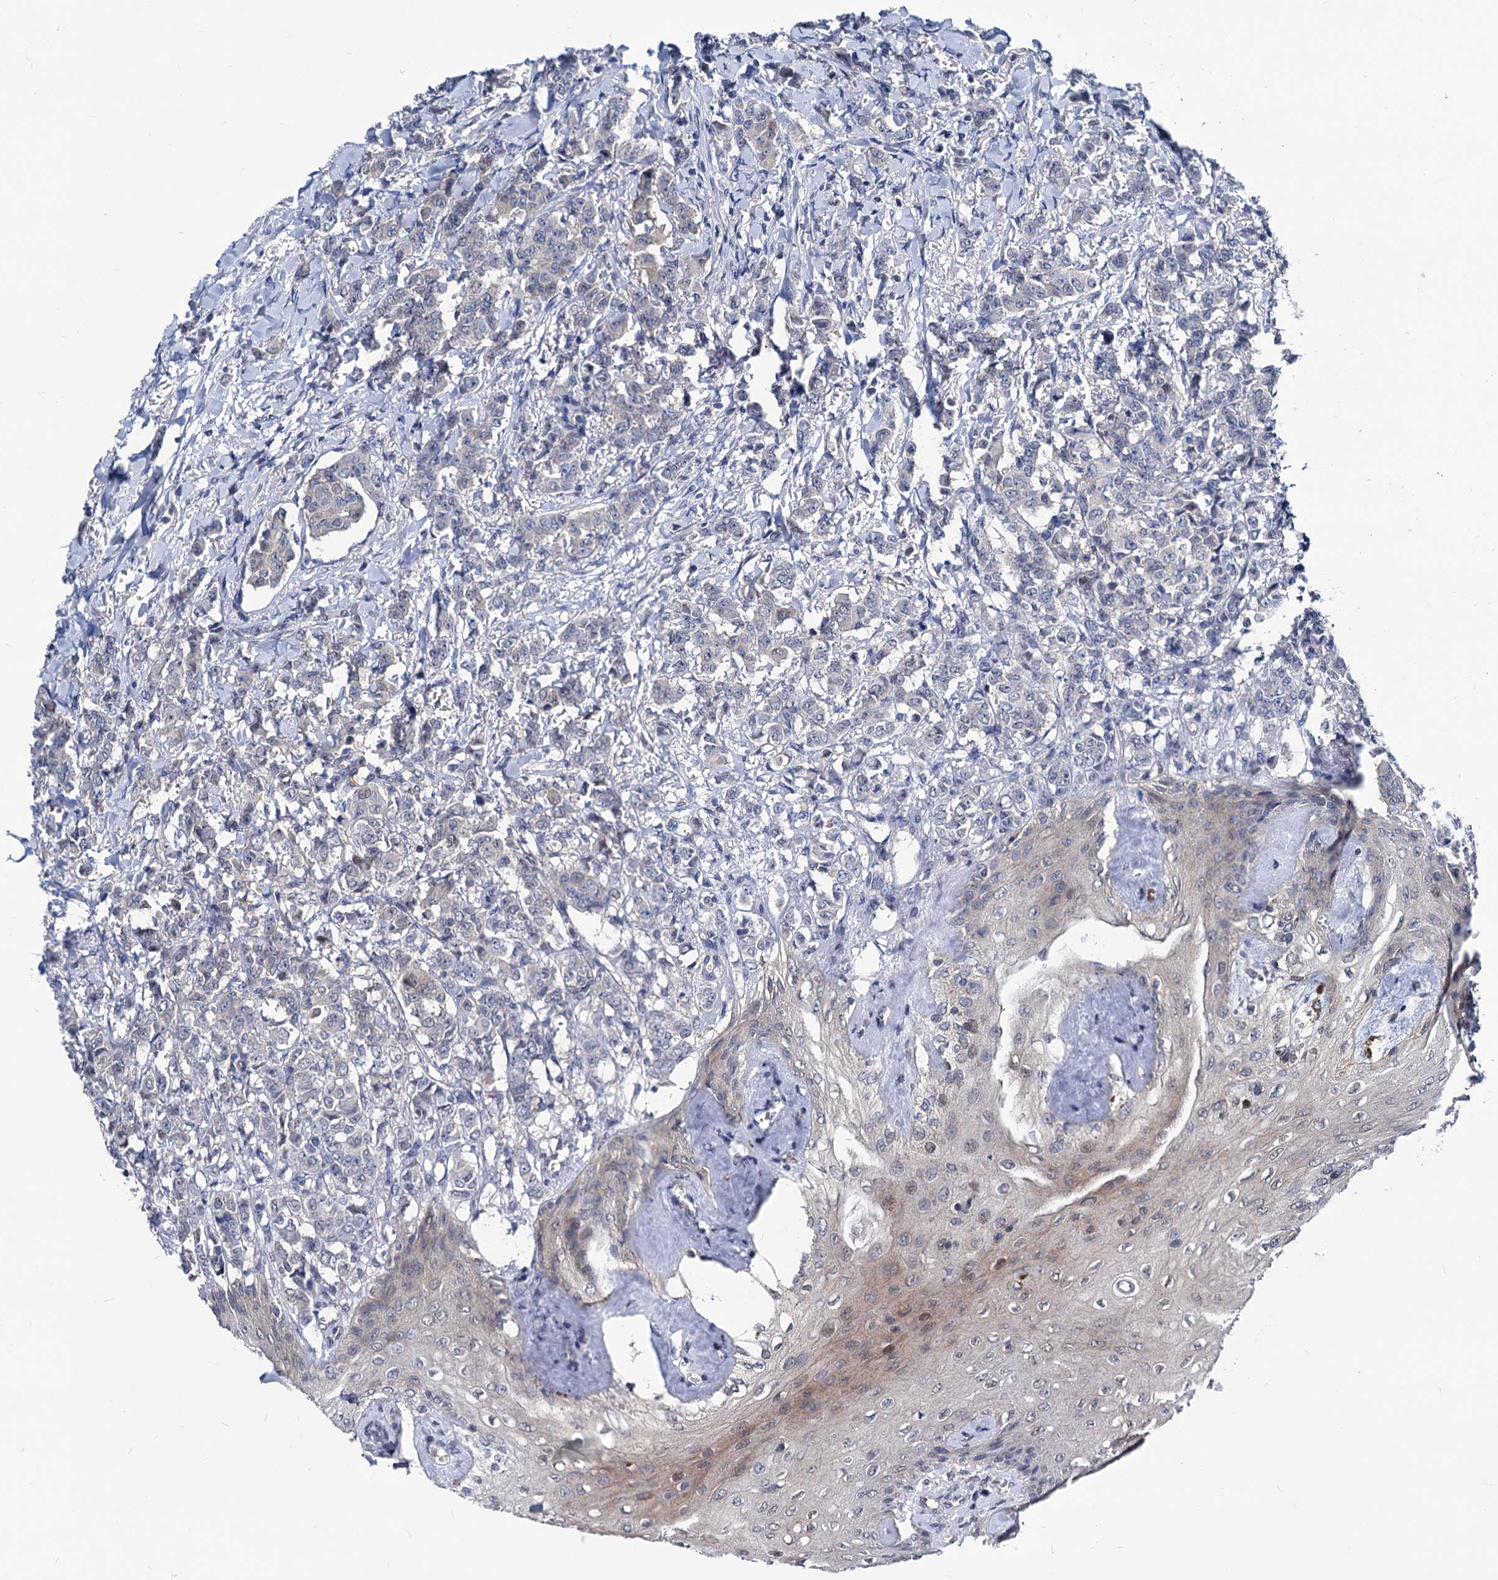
{"staining": {"intensity": "negative", "quantity": "none", "location": "none"}, "tissue": "breast cancer", "cell_type": "Tumor cells", "image_type": "cancer", "snomed": [{"axis": "morphology", "description": "Duct carcinoma"}, {"axis": "topography", "description": "Breast"}], "caption": "Immunohistochemistry (IHC) histopathology image of neoplastic tissue: breast cancer (invasive ductal carcinoma) stained with DAB displays no significant protein staining in tumor cells. Brightfield microscopy of IHC stained with DAB (3,3'-diaminobenzidine) (brown) and hematoxylin (blue), captured at high magnification.", "gene": "GLO1", "patient": {"sex": "female", "age": 40}}